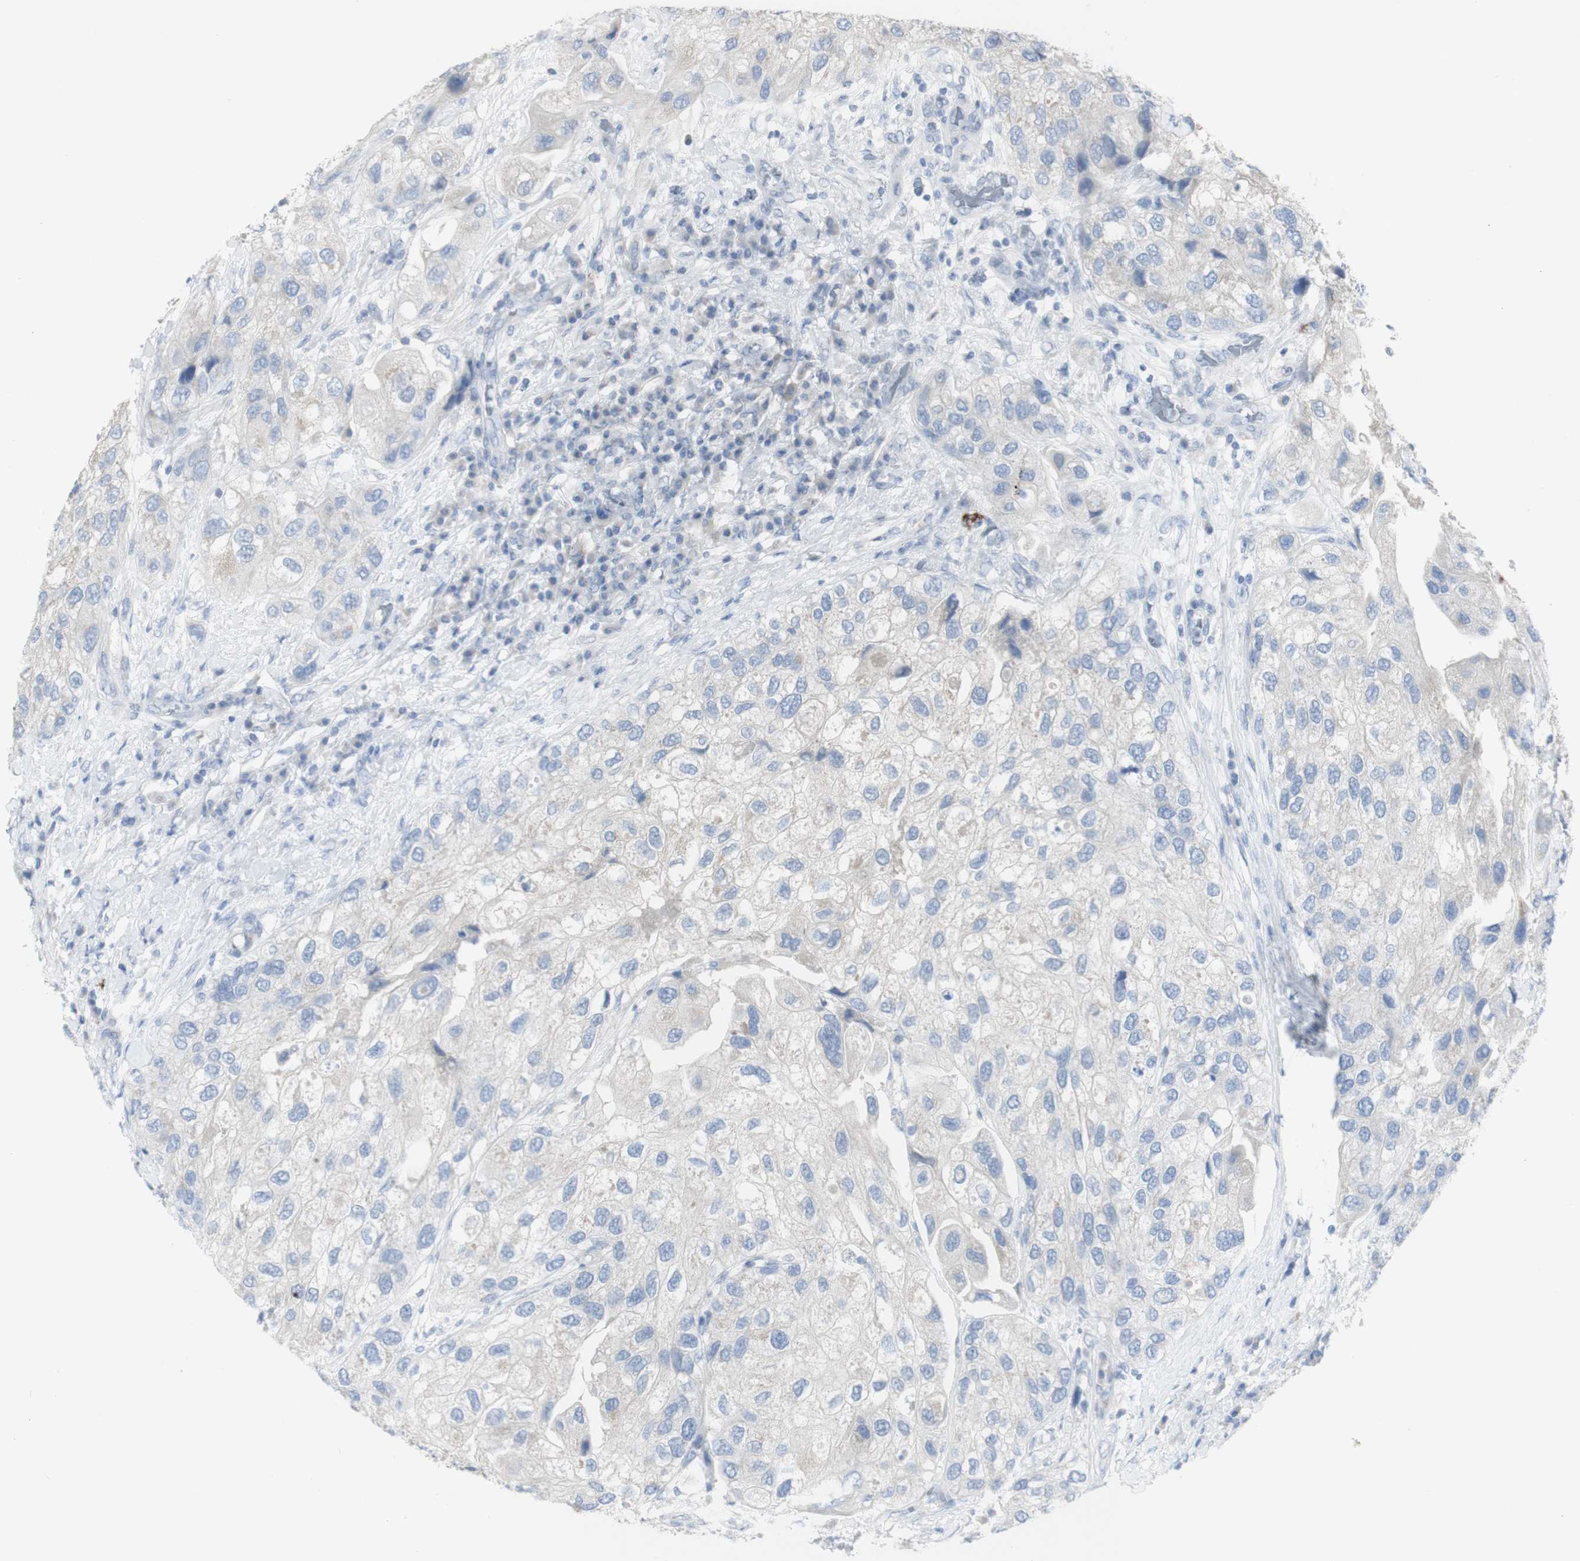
{"staining": {"intensity": "negative", "quantity": "none", "location": "none"}, "tissue": "urothelial cancer", "cell_type": "Tumor cells", "image_type": "cancer", "snomed": [{"axis": "morphology", "description": "Urothelial carcinoma, High grade"}, {"axis": "topography", "description": "Urinary bladder"}], "caption": "Human urothelial cancer stained for a protein using immunohistochemistry demonstrates no staining in tumor cells.", "gene": "CD207", "patient": {"sex": "female", "age": 64}}